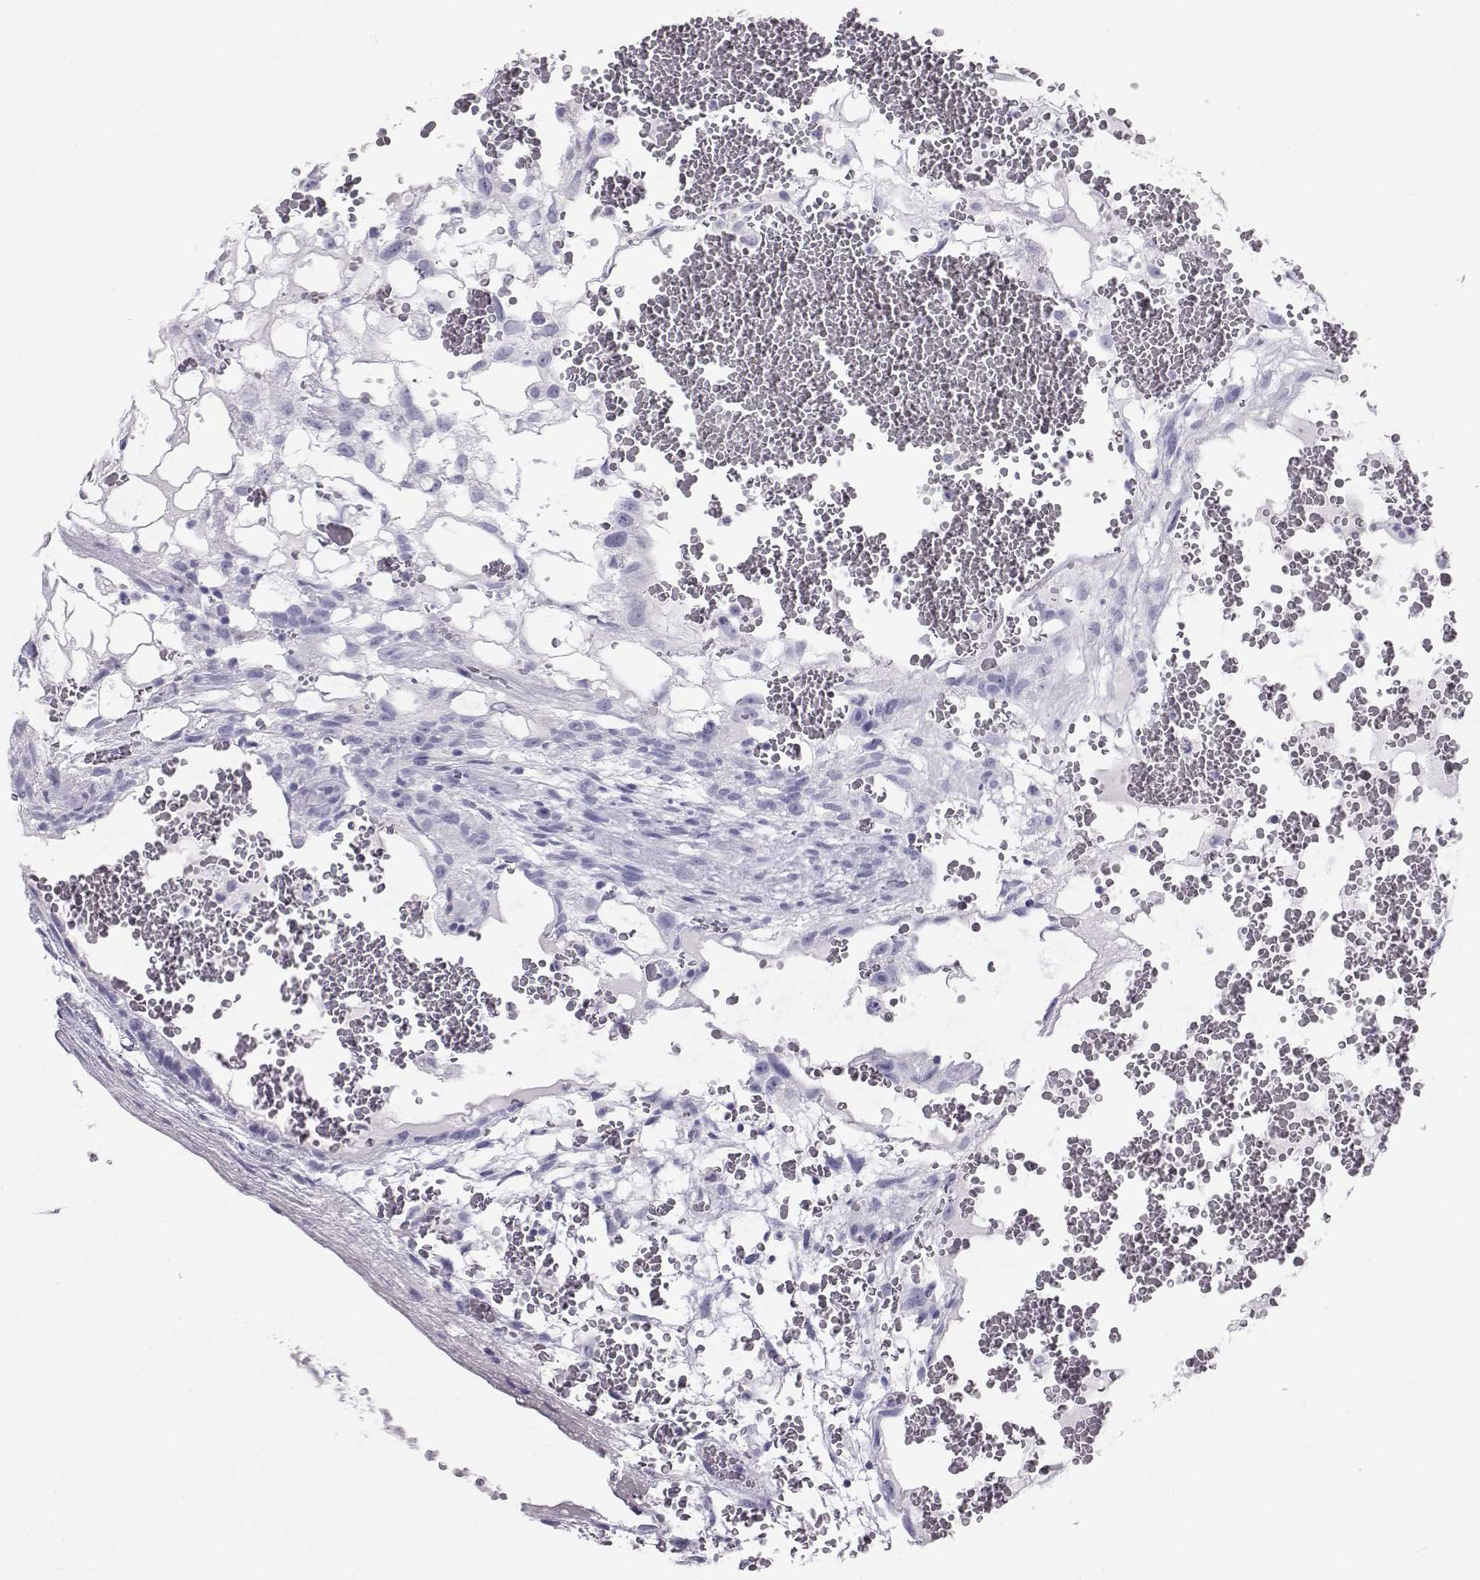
{"staining": {"intensity": "negative", "quantity": "none", "location": "none"}, "tissue": "testis cancer", "cell_type": "Tumor cells", "image_type": "cancer", "snomed": [{"axis": "morphology", "description": "Normal tissue, NOS"}, {"axis": "morphology", "description": "Carcinoma, Embryonal, NOS"}, {"axis": "topography", "description": "Testis"}], "caption": "Immunohistochemistry (IHC) of testis cancer displays no staining in tumor cells. (Stains: DAB (3,3'-diaminobenzidine) immunohistochemistry (IHC) with hematoxylin counter stain, Microscopy: brightfield microscopy at high magnification).", "gene": "ITLN2", "patient": {"sex": "male", "age": 32}}